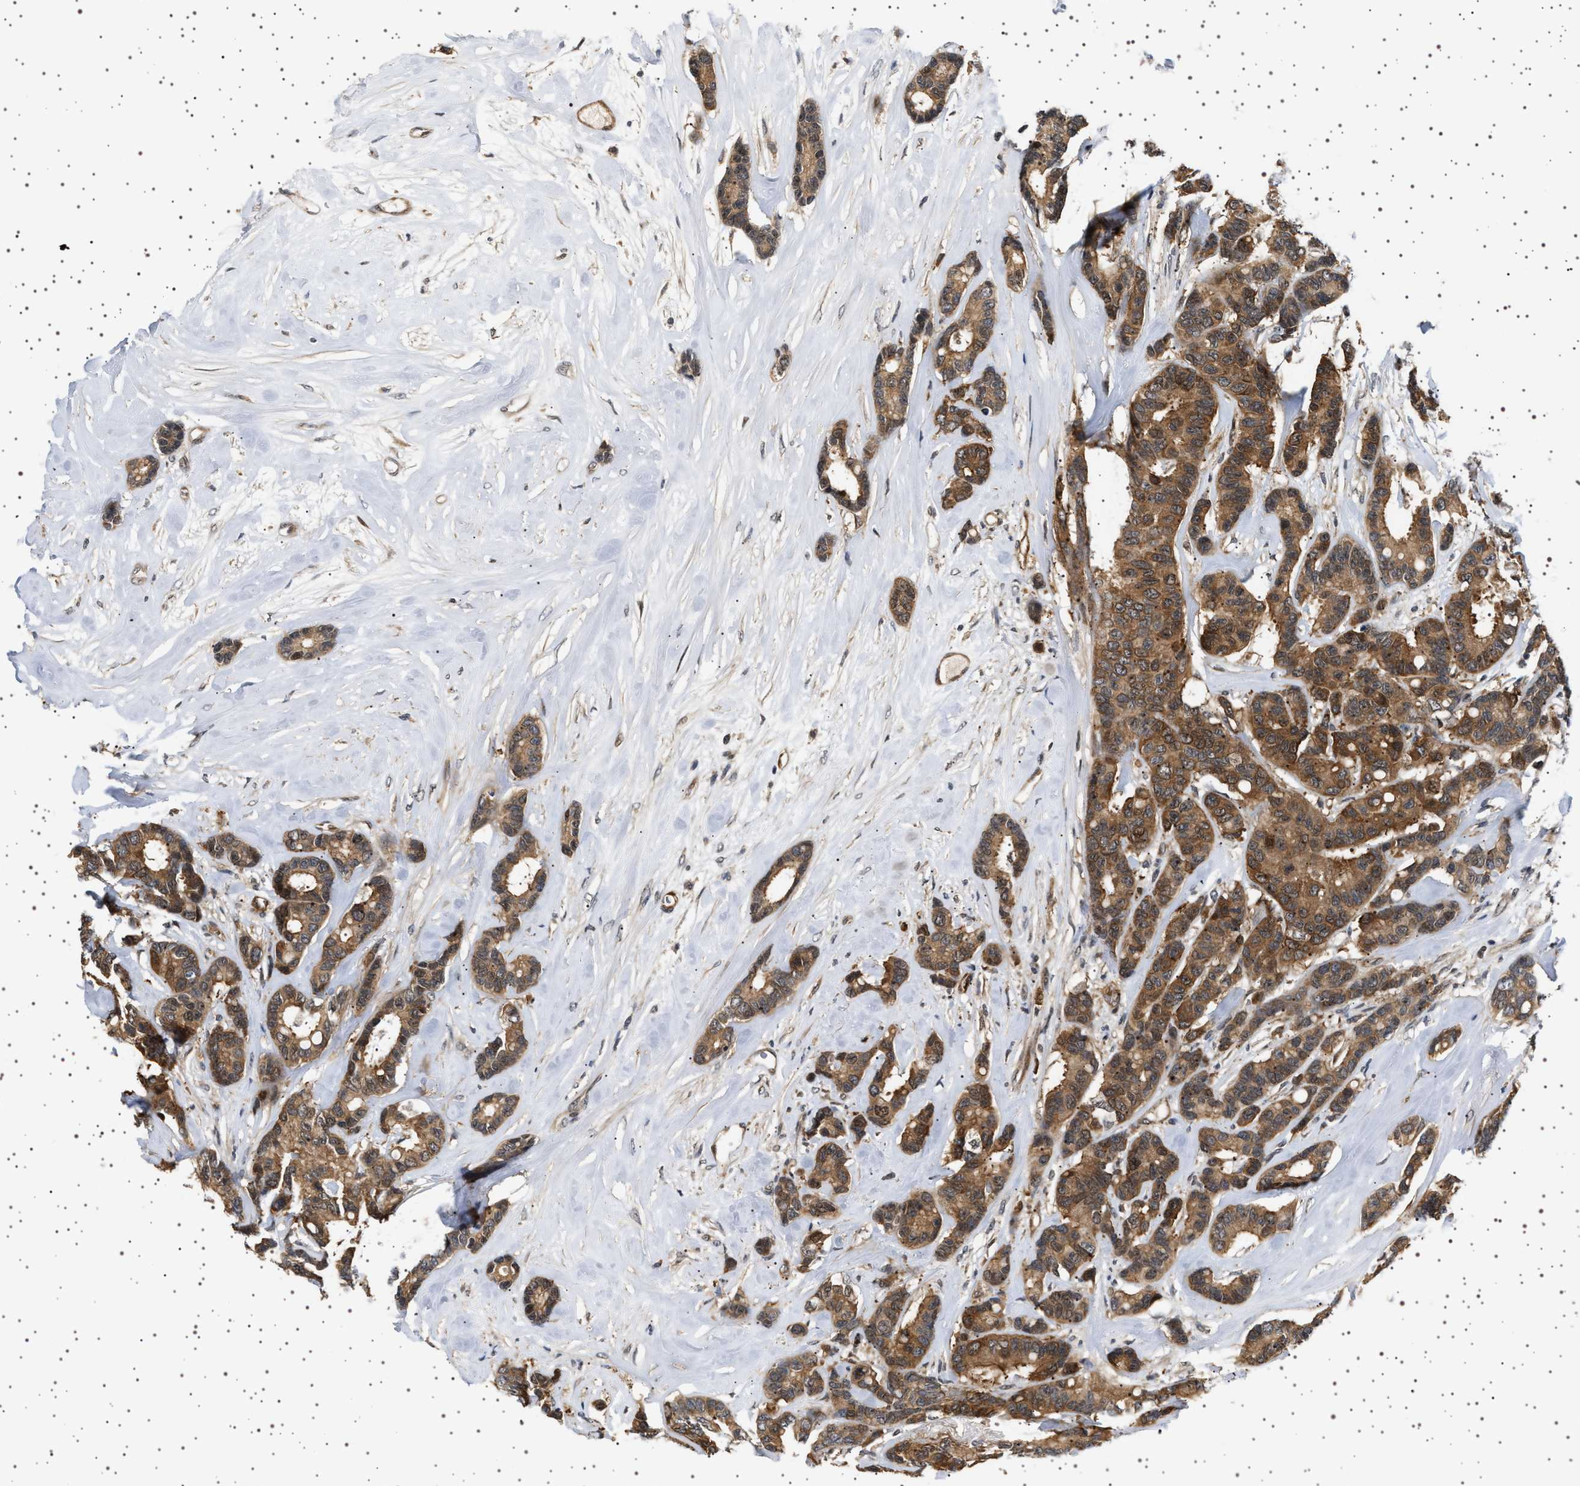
{"staining": {"intensity": "moderate", "quantity": ">75%", "location": "cytoplasmic/membranous"}, "tissue": "breast cancer", "cell_type": "Tumor cells", "image_type": "cancer", "snomed": [{"axis": "morphology", "description": "Duct carcinoma"}, {"axis": "topography", "description": "Breast"}], "caption": "Human breast cancer (infiltrating ductal carcinoma) stained with a protein marker demonstrates moderate staining in tumor cells.", "gene": "BAG3", "patient": {"sex": "female", "age": 87}}